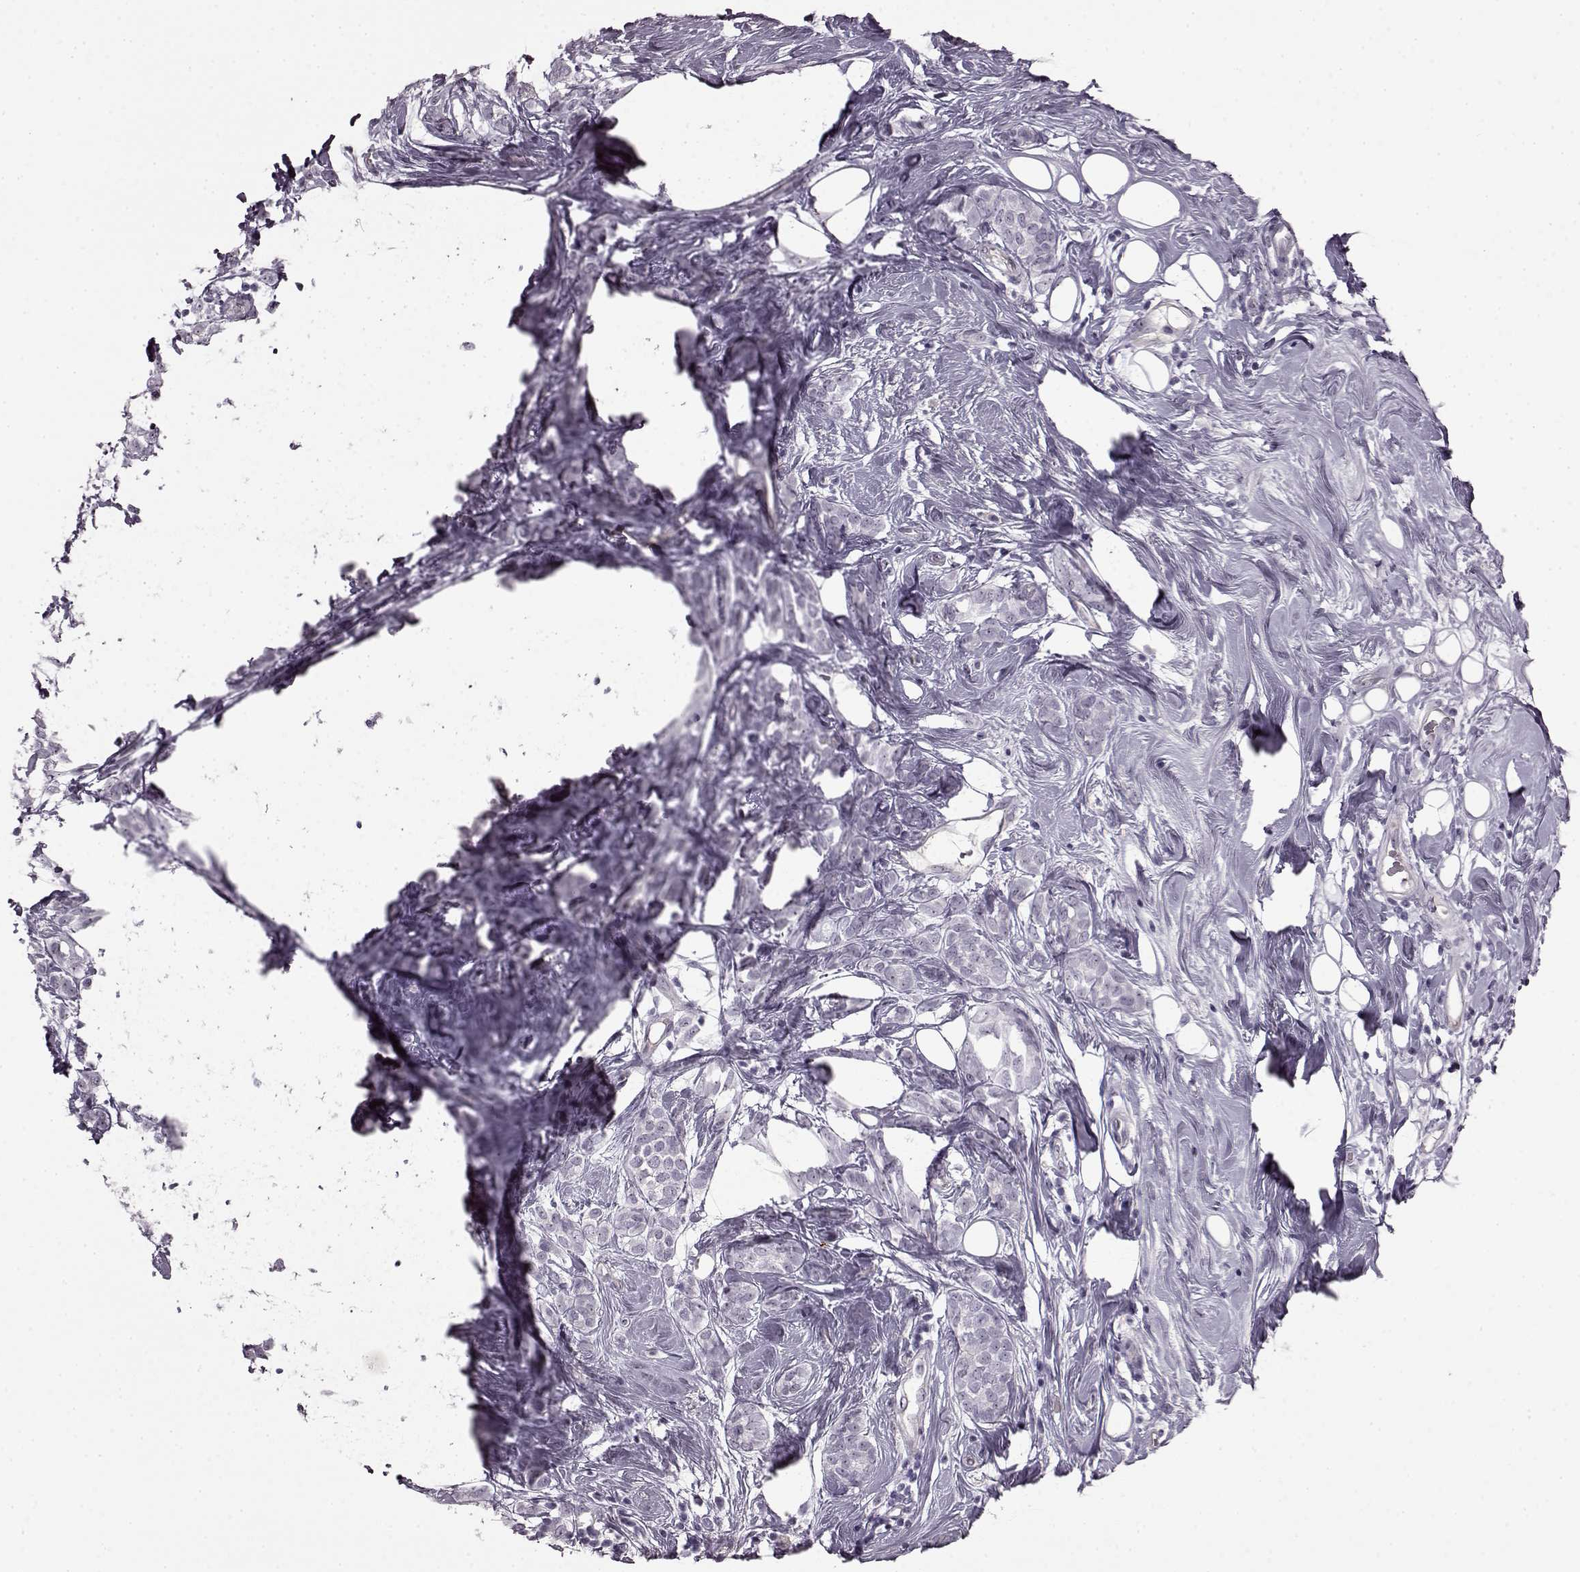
{"staining": {"intensity": "negative", "quantity": "none", "location": "none"}, "tissue": "breast cancer", "cell_type": "Tumor cells", "image_type": "cancer", "snomed": [{"axis": "morphology", "description": "Lobular carcinoma"}, {"axis": "topography", "description": "Breast"}], "caption": "Immunohistochemical staining of breast cancer (lobular carcinoma) exhibits no significant expression in tumor cells. The staining was performed using DAB to visualize the protein expression in brown, while the nuclei were stained in blue with hematoxylin (Magnification: 20x).", "gene": "PRPH2", "patient": {"sex": "female", "age": 49}}